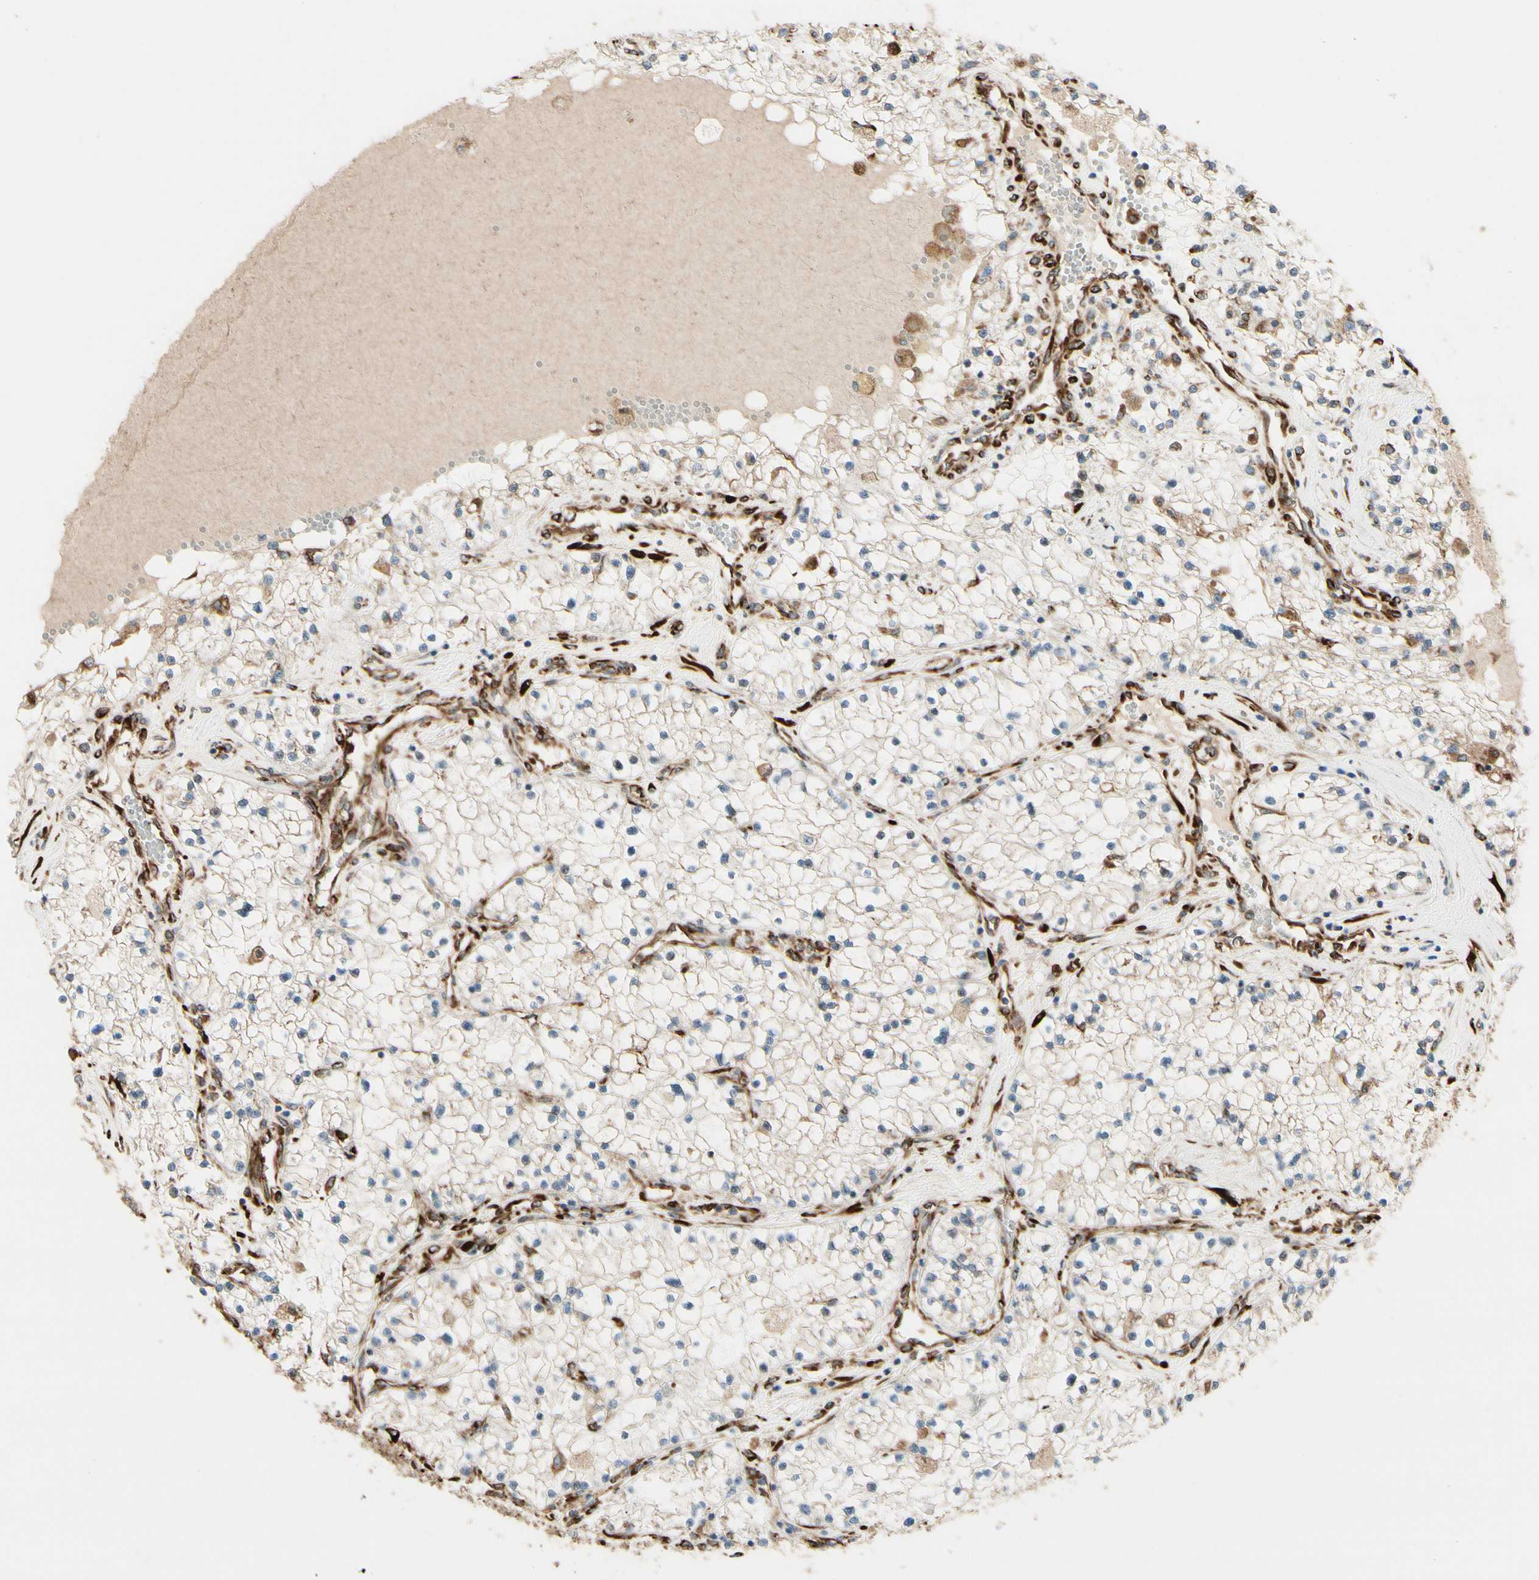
{"staining": {"intensity": "weak", "quantity": "<25%", "location": "cytoplasmic/membranous"}, "tissue": "renal cancer", "cell_type": "Tumor cells", "image_type": "cancer", "snomed": [{"axis": "morphology", "description": "Adenocarcinoma, NOS"}, {"axis": "topography", "description": "Kidney"}], "caption": "Immunohistochemistry photomicrograph of renal adenocarcinoma stained for a protein (brown), which shows no staining in tumor cells. The staining was performed using DAB to visualize the protein expression in brown, while the nuclei were stained in blue with hematoxylin (Magnification: 20x).", "gene": "RRBP1", "patient": {"sex": "male", "age": 68}}